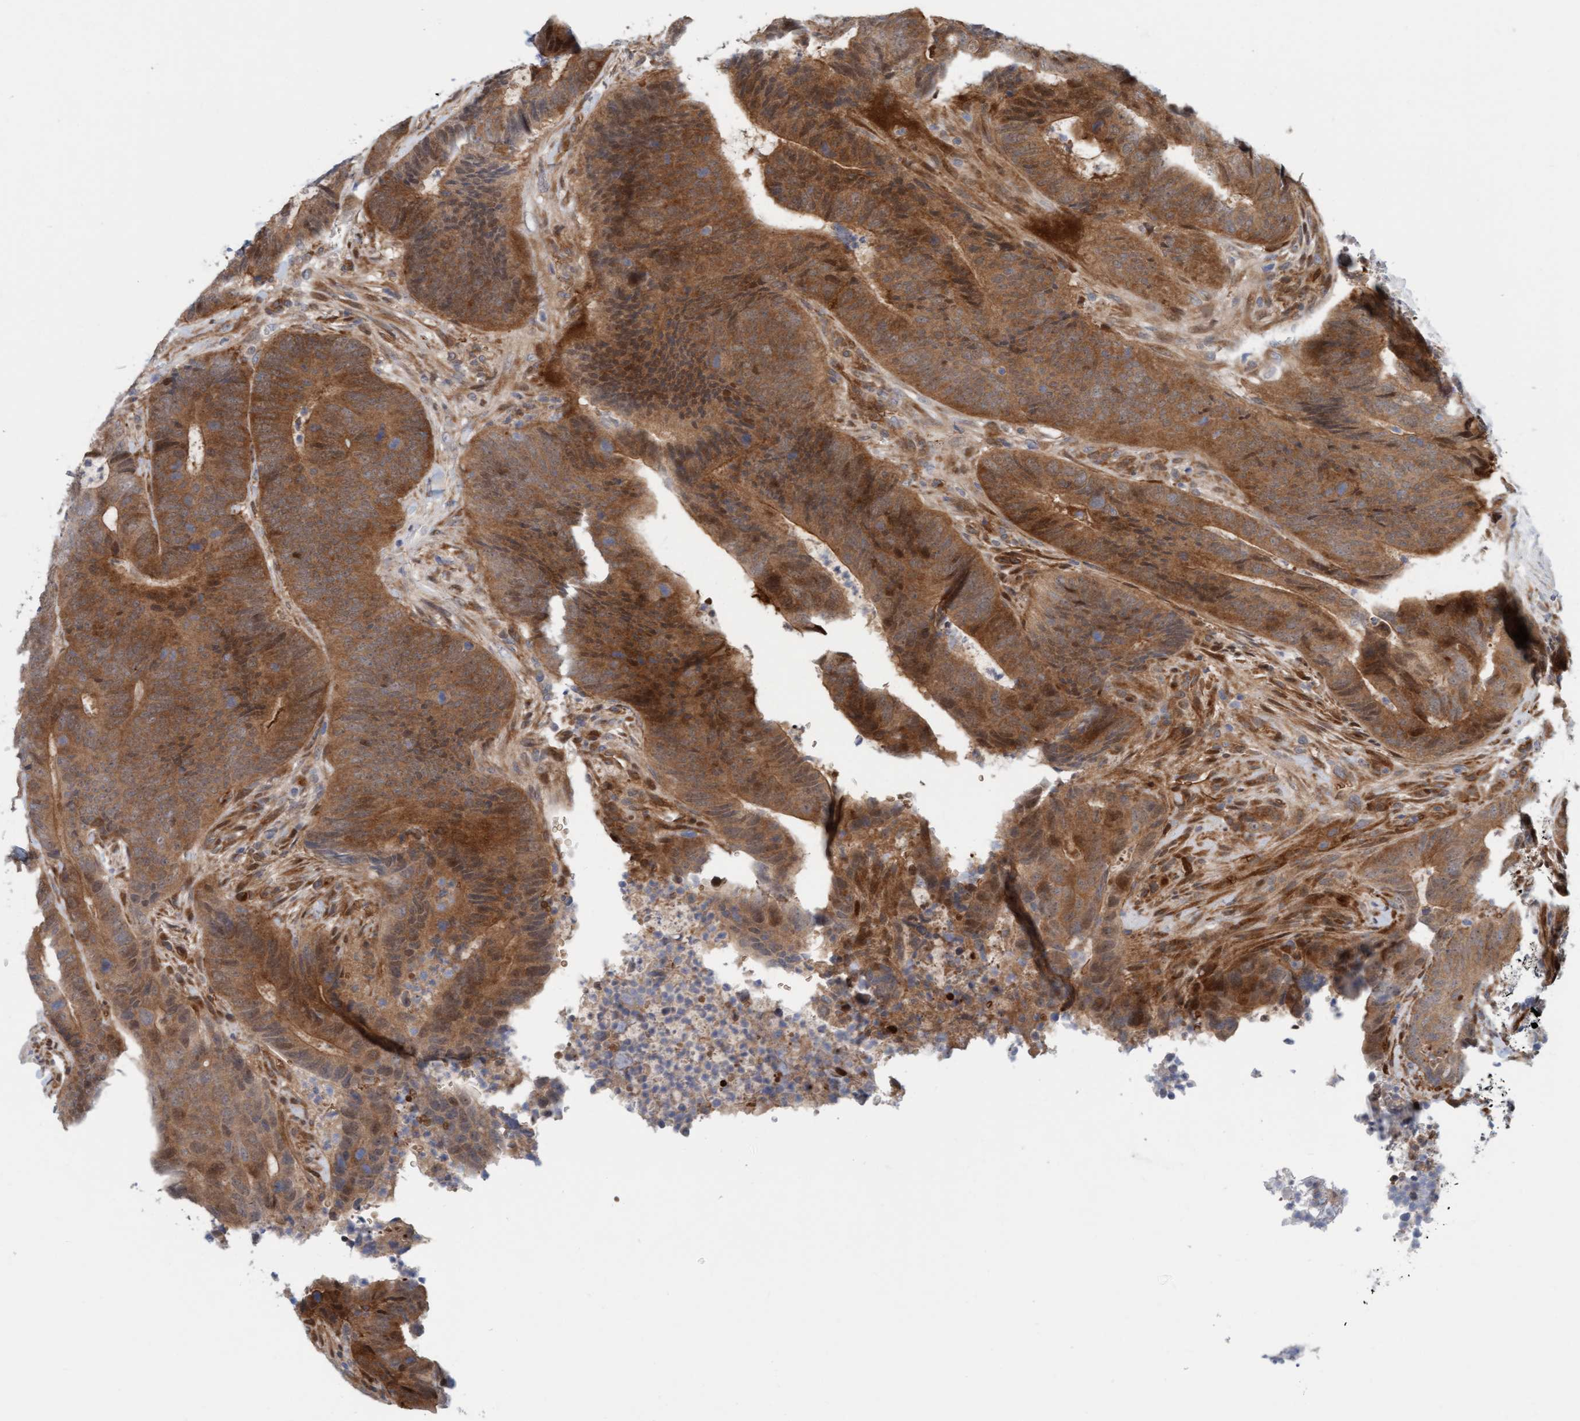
{"staining": {"intensity": "moderate", "quantity": ">75%", "location": "cytoplasmic/membranous,nuclear"}, "tissue": "colorectal cancer", "cell_type": "Tumor cells", "image_type": "cancer", "snomed": [{"axis": "morphology", "description": "Adenocarcinoma, NOS"}, {"axis": "topography", "description": "Colon"}], "caption": "Moderate cytoplasmic/membranous and nuclear positivity is seen in about >75% of tumor cells in colorectal cancer (adenocarcinoma).", "gene": "EIF4EBP1", "patient": {"sex": "male", "age": 56}}